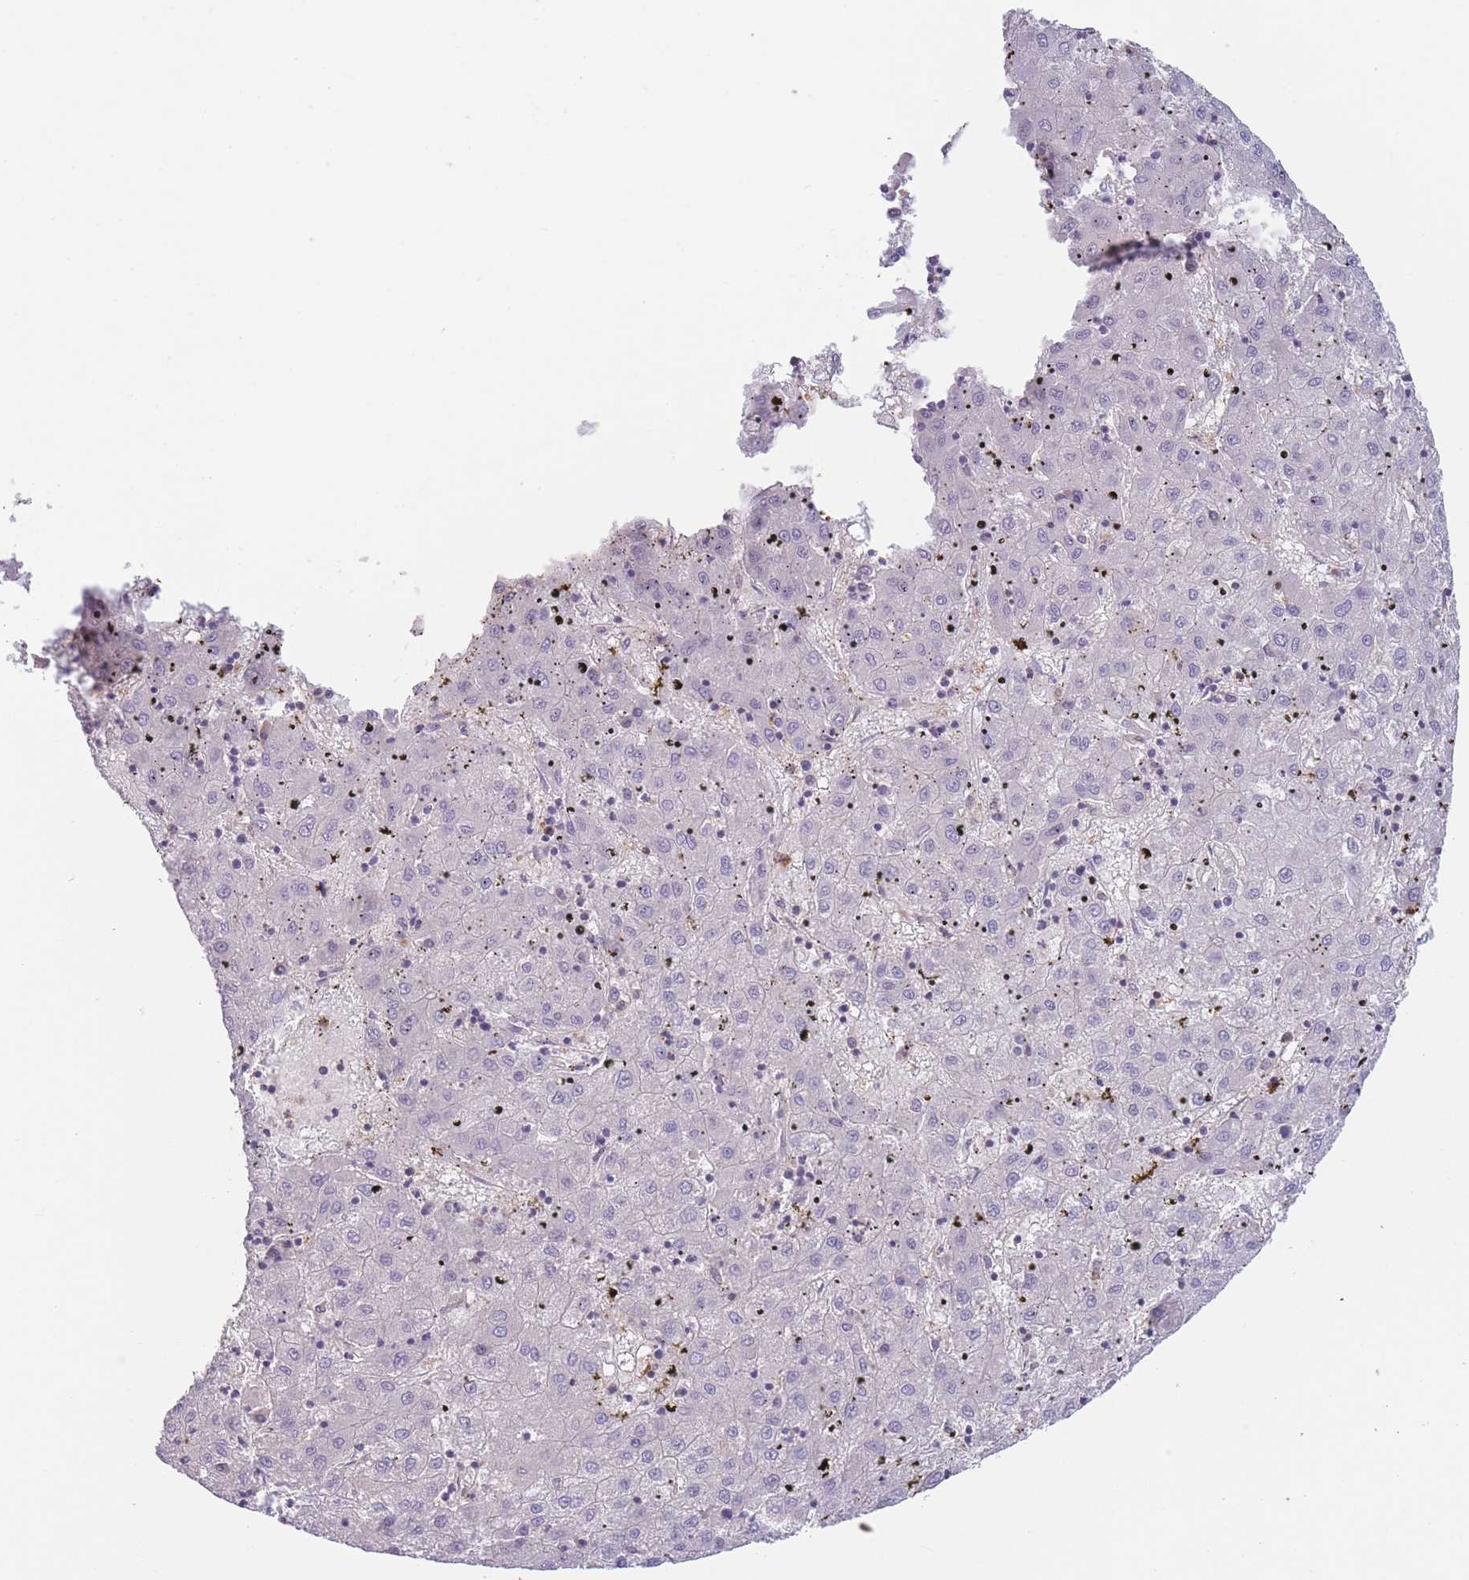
{"staining": {"intensity": "negative", "quantity": "none", "location": "none"}, "tissue": "liver cancer", "cell_type": "Tumor cells", "image_type": "cancer", "snomed": [{"axis": "morphology", "description": "Carcinoma, Hepatocellular, NOS"}, {"axis": "topography", "description": "Liver"}], "caption": "Tumor cells are negative for protein expression in human liver cancer (hepatocellular carcinoma).", "gene": "ST3GAL4", "patient": {"sex": "male", "age": 72}}